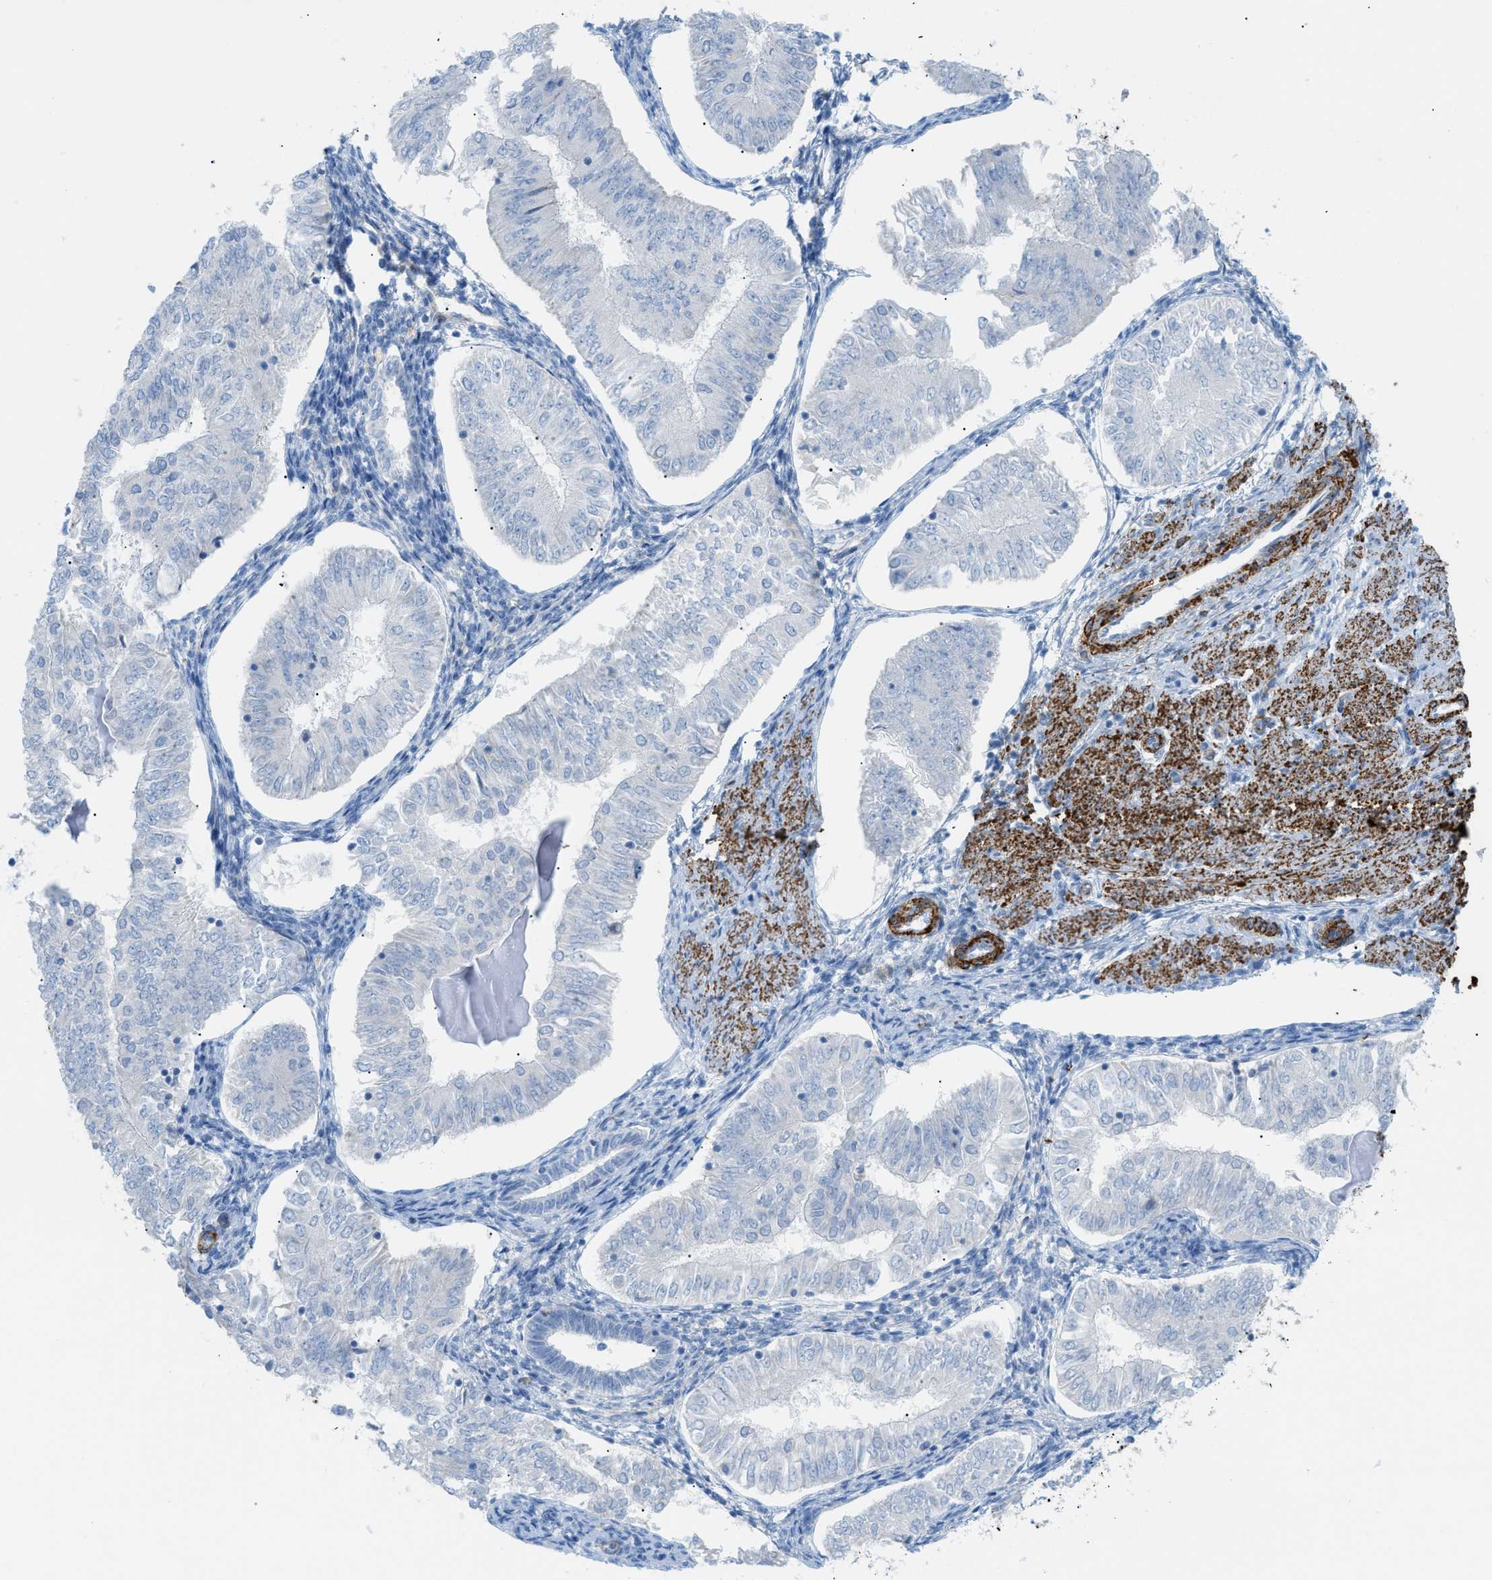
{"staining": {"intensity": "negative", "quantity": "none", "location": "none"}, "tissue": "endometrial cancer", "cell_type": "Tumor cells", "image_type": "cancer", "snomed": [{"axis": "morphology", "description": "Adenocarcinoma, NOS"}, {"axis": "topography", "description": "Endometrium"}], "caption": "An immunohistochemistry (IHC) photomicrograph of endometrial cancer is shown. There is no staining in tumor cells of endometrial cancer.", "gene": "MYH11", "patient": {"sex": "female", "age": 53}}